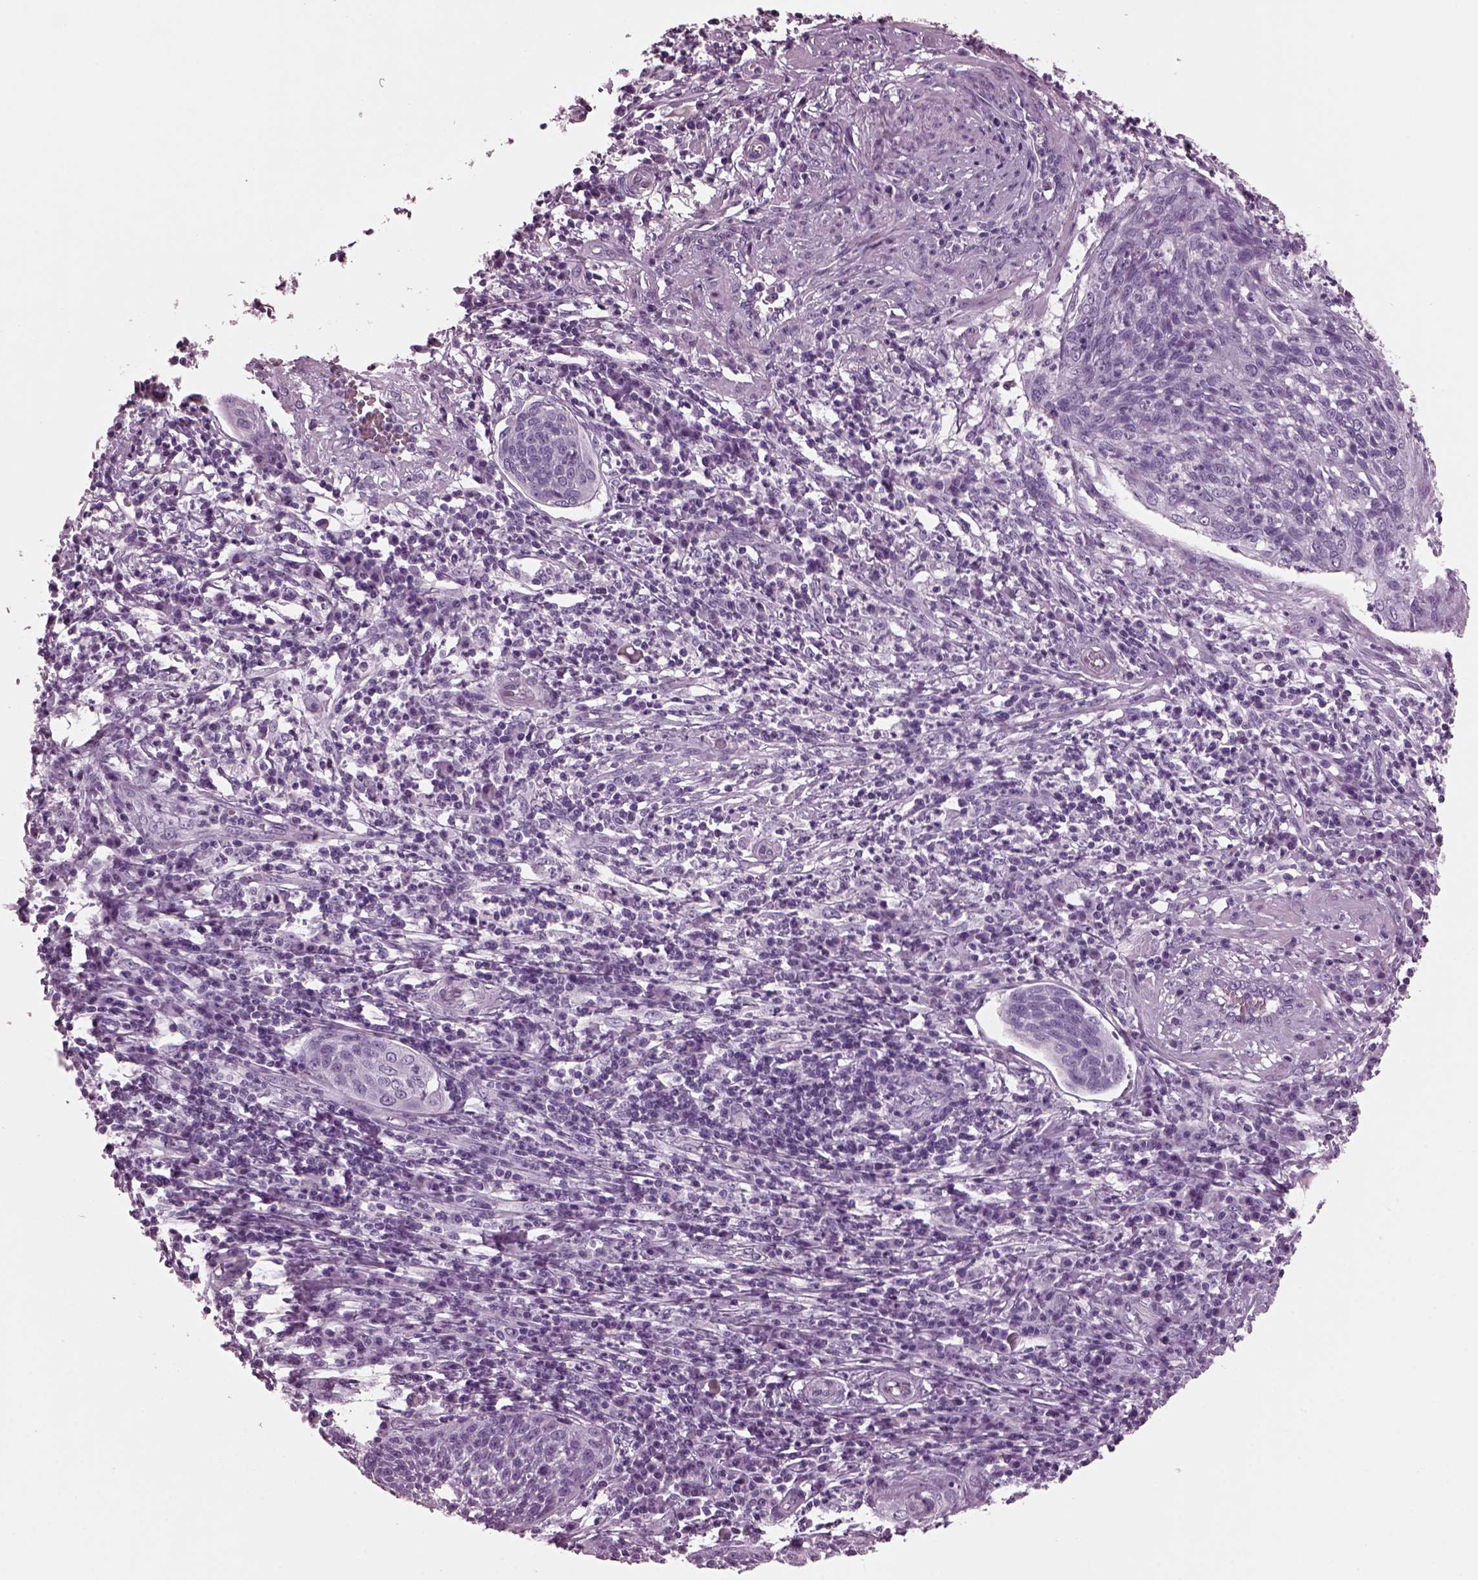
{"staining": {"intensity": "negative", "quantity": "none", "location": "none"}, "tissue": "cervical cancer", "cell_type": "Tumor cells", "image_type": "cancer", "snomed": [{"axis": "morphology", "description": "Squamous cell carcinoma, NOS"}, {"axis": "topography", "description": "Cervix"}], "caption": "IHC micrograph of cervical squamous cell carcinoma stained for a protein (brown), which reveals no staining in tumor cells.", "gene": "KRTAP3-2", "patient": {"sex": "female", "age": 34}}